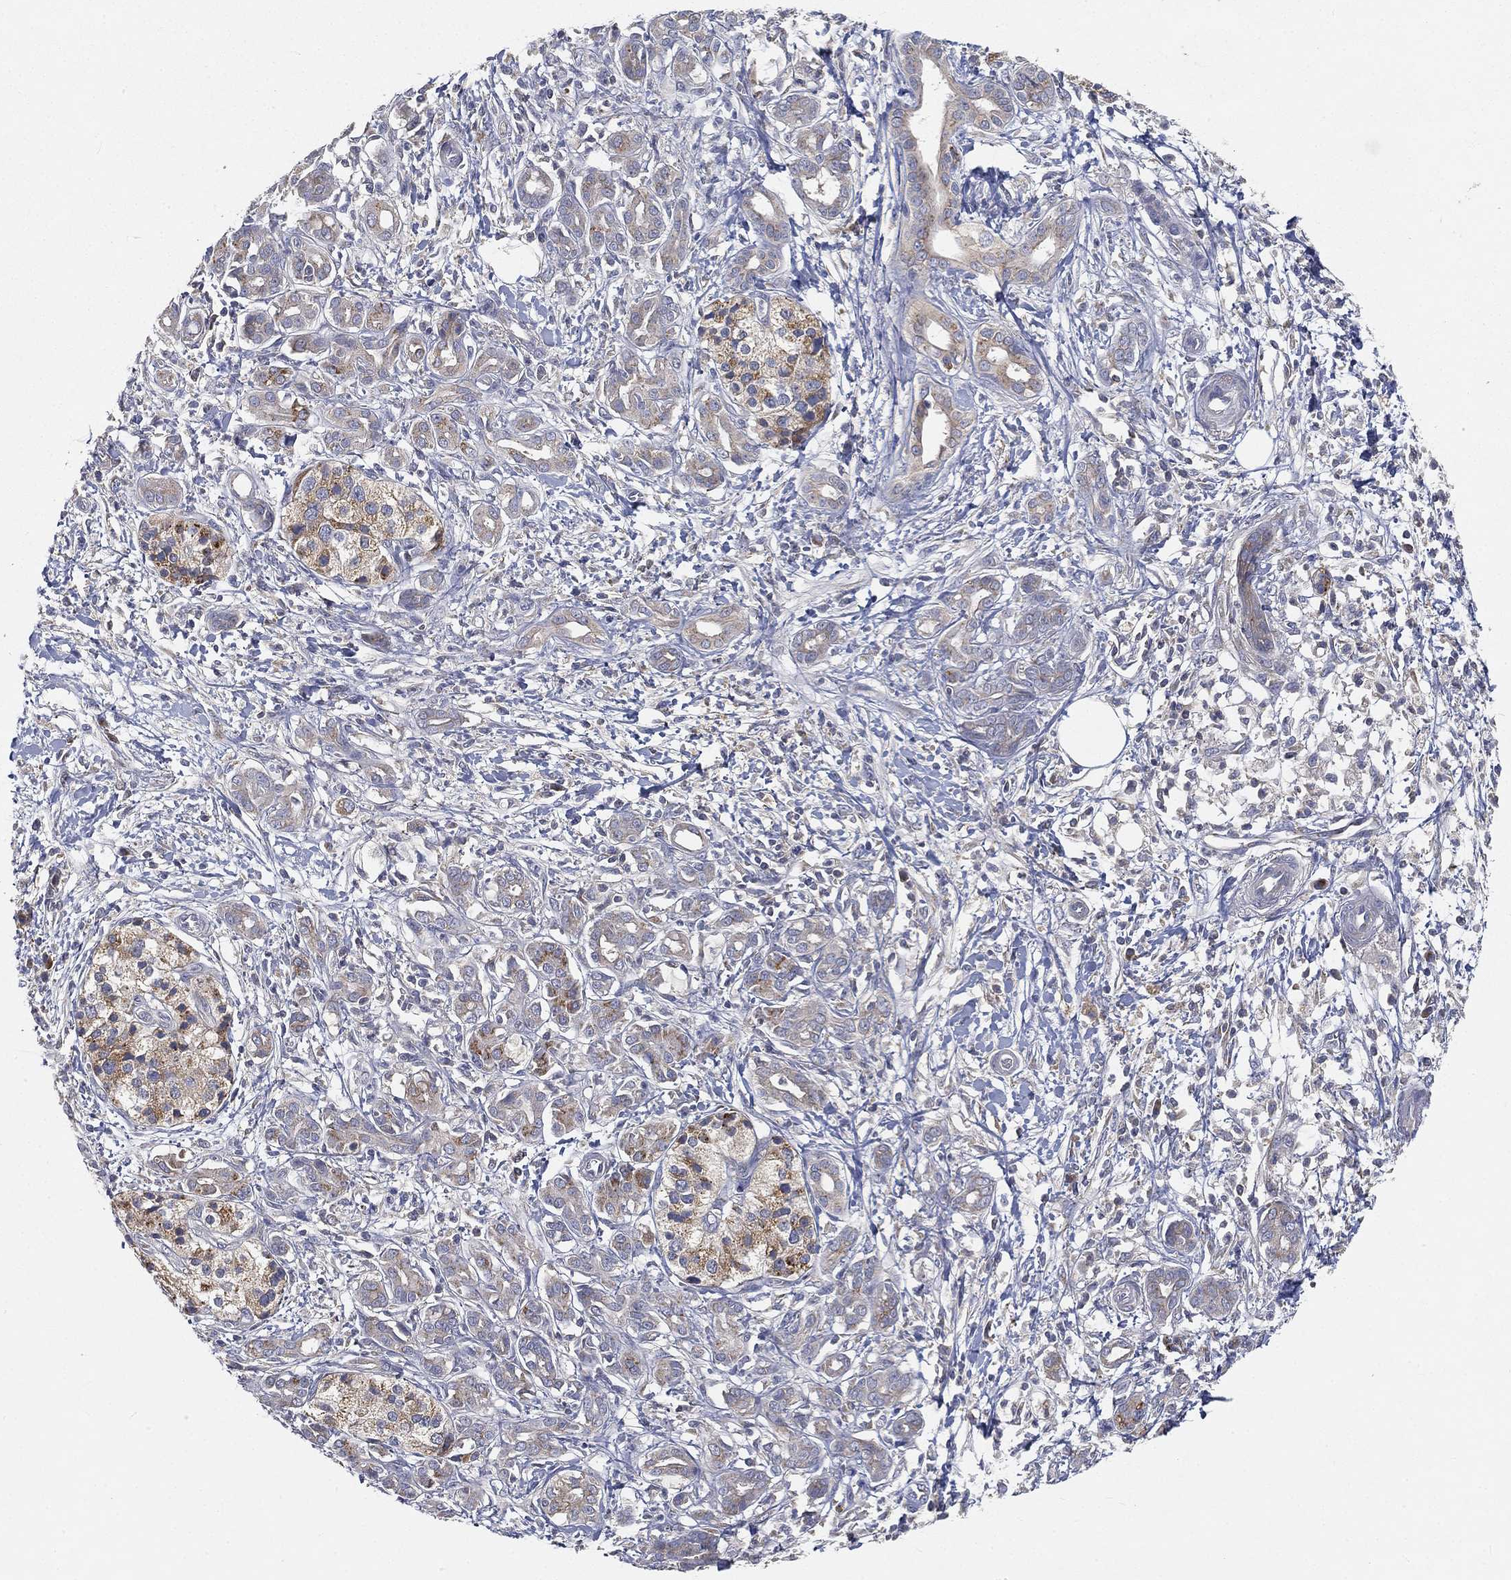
{"staining": {"intensity": "moderate", "quantity": "<25%", "location": "cytoplasmic/membranous"}, "tissue": "pancreatic cancer", "cell_type": "Tumor cells", "image_type": "cancer", "snomed": [{"axis": "morphology", "description": "Adenocarcinoma, NOS"}, {"axis": "topography", "description": "Pancreas"}], "caption": "There is low levels of moderate cytoplasmic/membranous expression in tumor cells of pancreatic adenocarcinoma, as demonstrated by immunohistochemical staining (brown color).", "gene": "CTSL", "patient": {"sex": "male", "age": 72}}